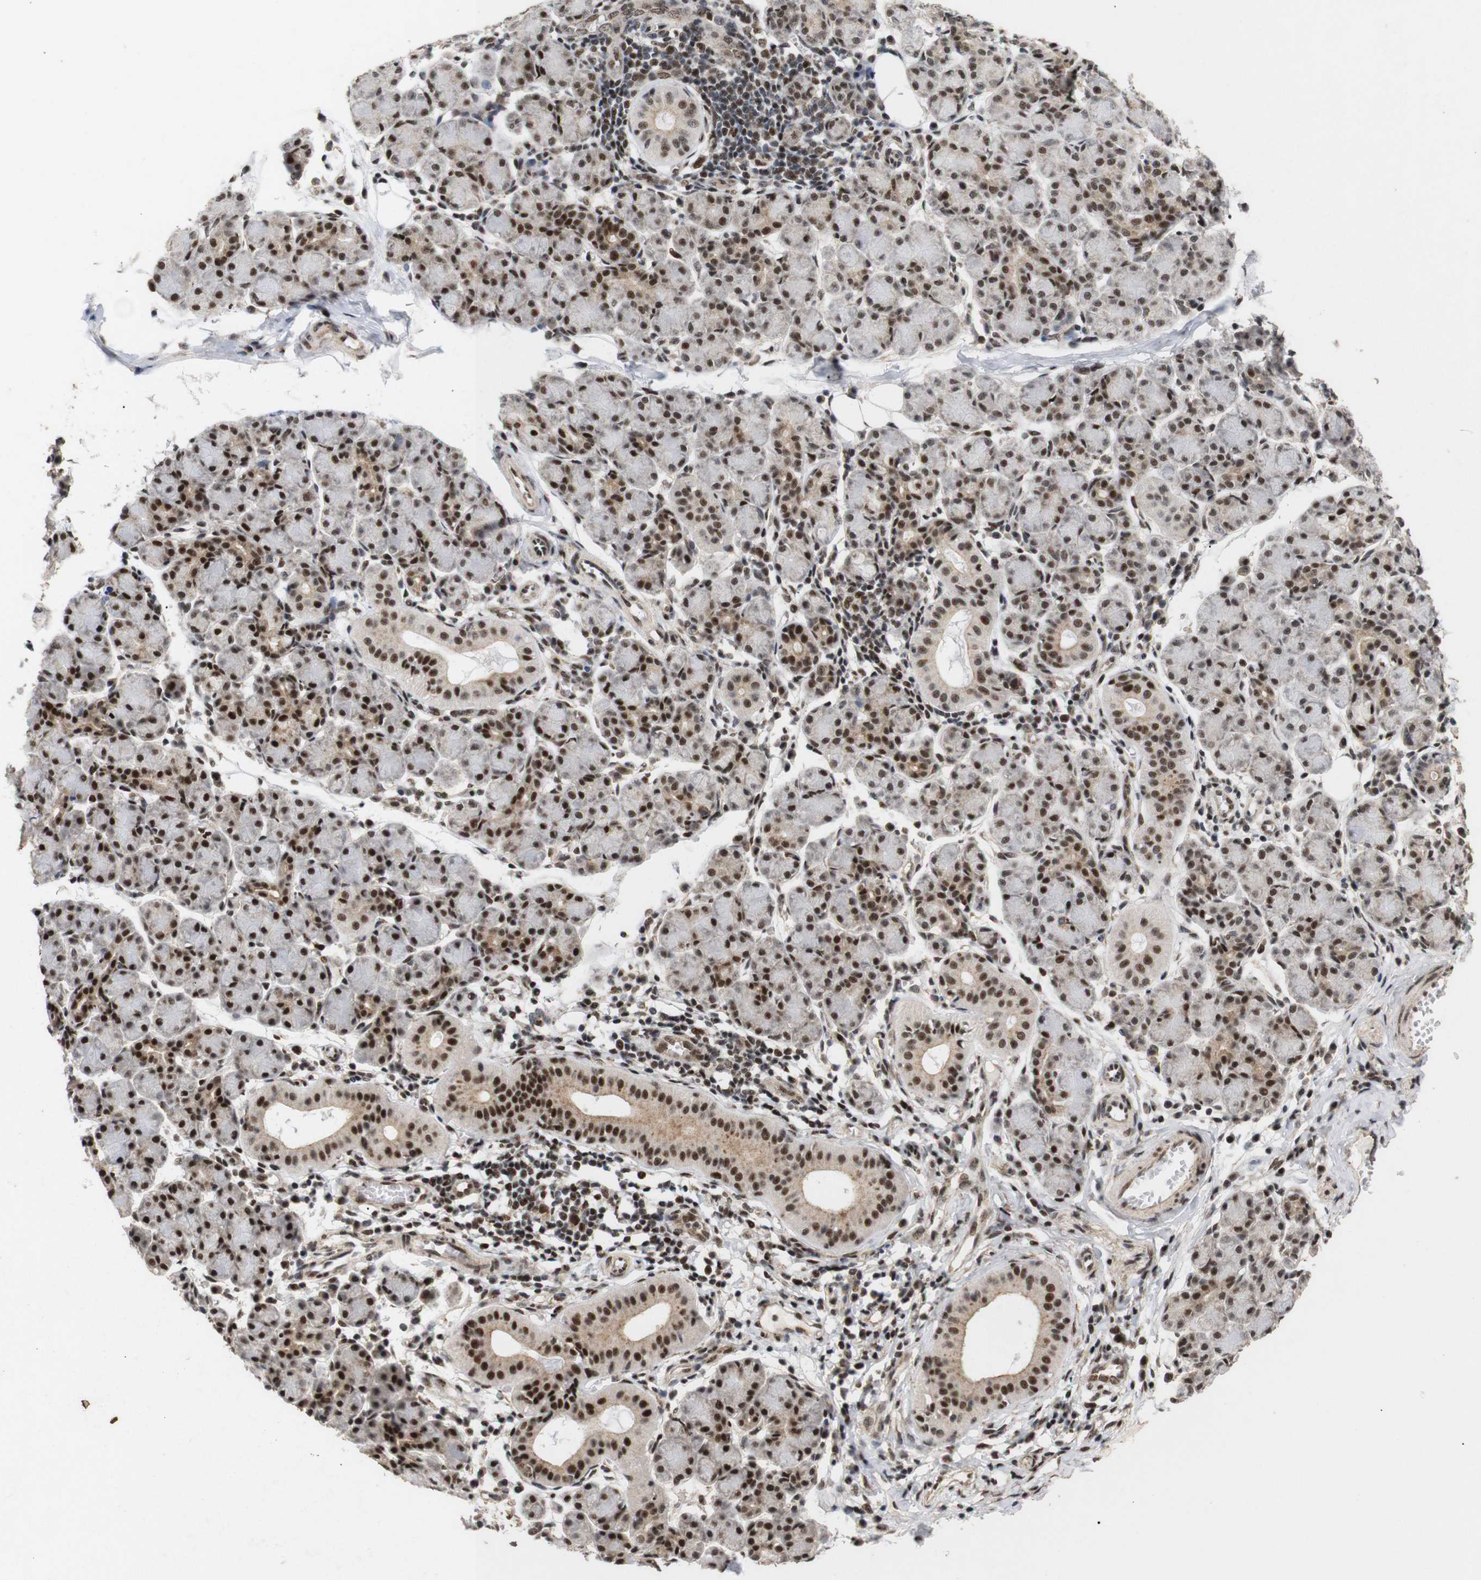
{"staining": {"intensity": "moderate", "quantity": ">75%", "location": "cytoplasmic/membranous,nuclear"}, "tissue": "salivary gland", "cell_type": "Glandular cells", "image_type": "normal", "snomed": [{"axis": "morphology", "description": "Normal tissue, NOS"}, {"axis": "morphology", "description": "Inflammation, NOS"}, {"axis": "topography", "description": "Lymph node"}, {"axis": "topography", "description": "Salivary gland"}], "caption": "Immunohistochemistry (IHC) (DAB (3,3'-diaminobenzidine)) staining of normal human salivary gland demonstrates moderate cytoplasmic/membranous,nuclear protein staining in approximately >75% of glandular cells. Ihc stains the protein in brown and the nuclei are stained blue.", "gene": "PYM1", "patient": {"sex": "male", "age": 3}}